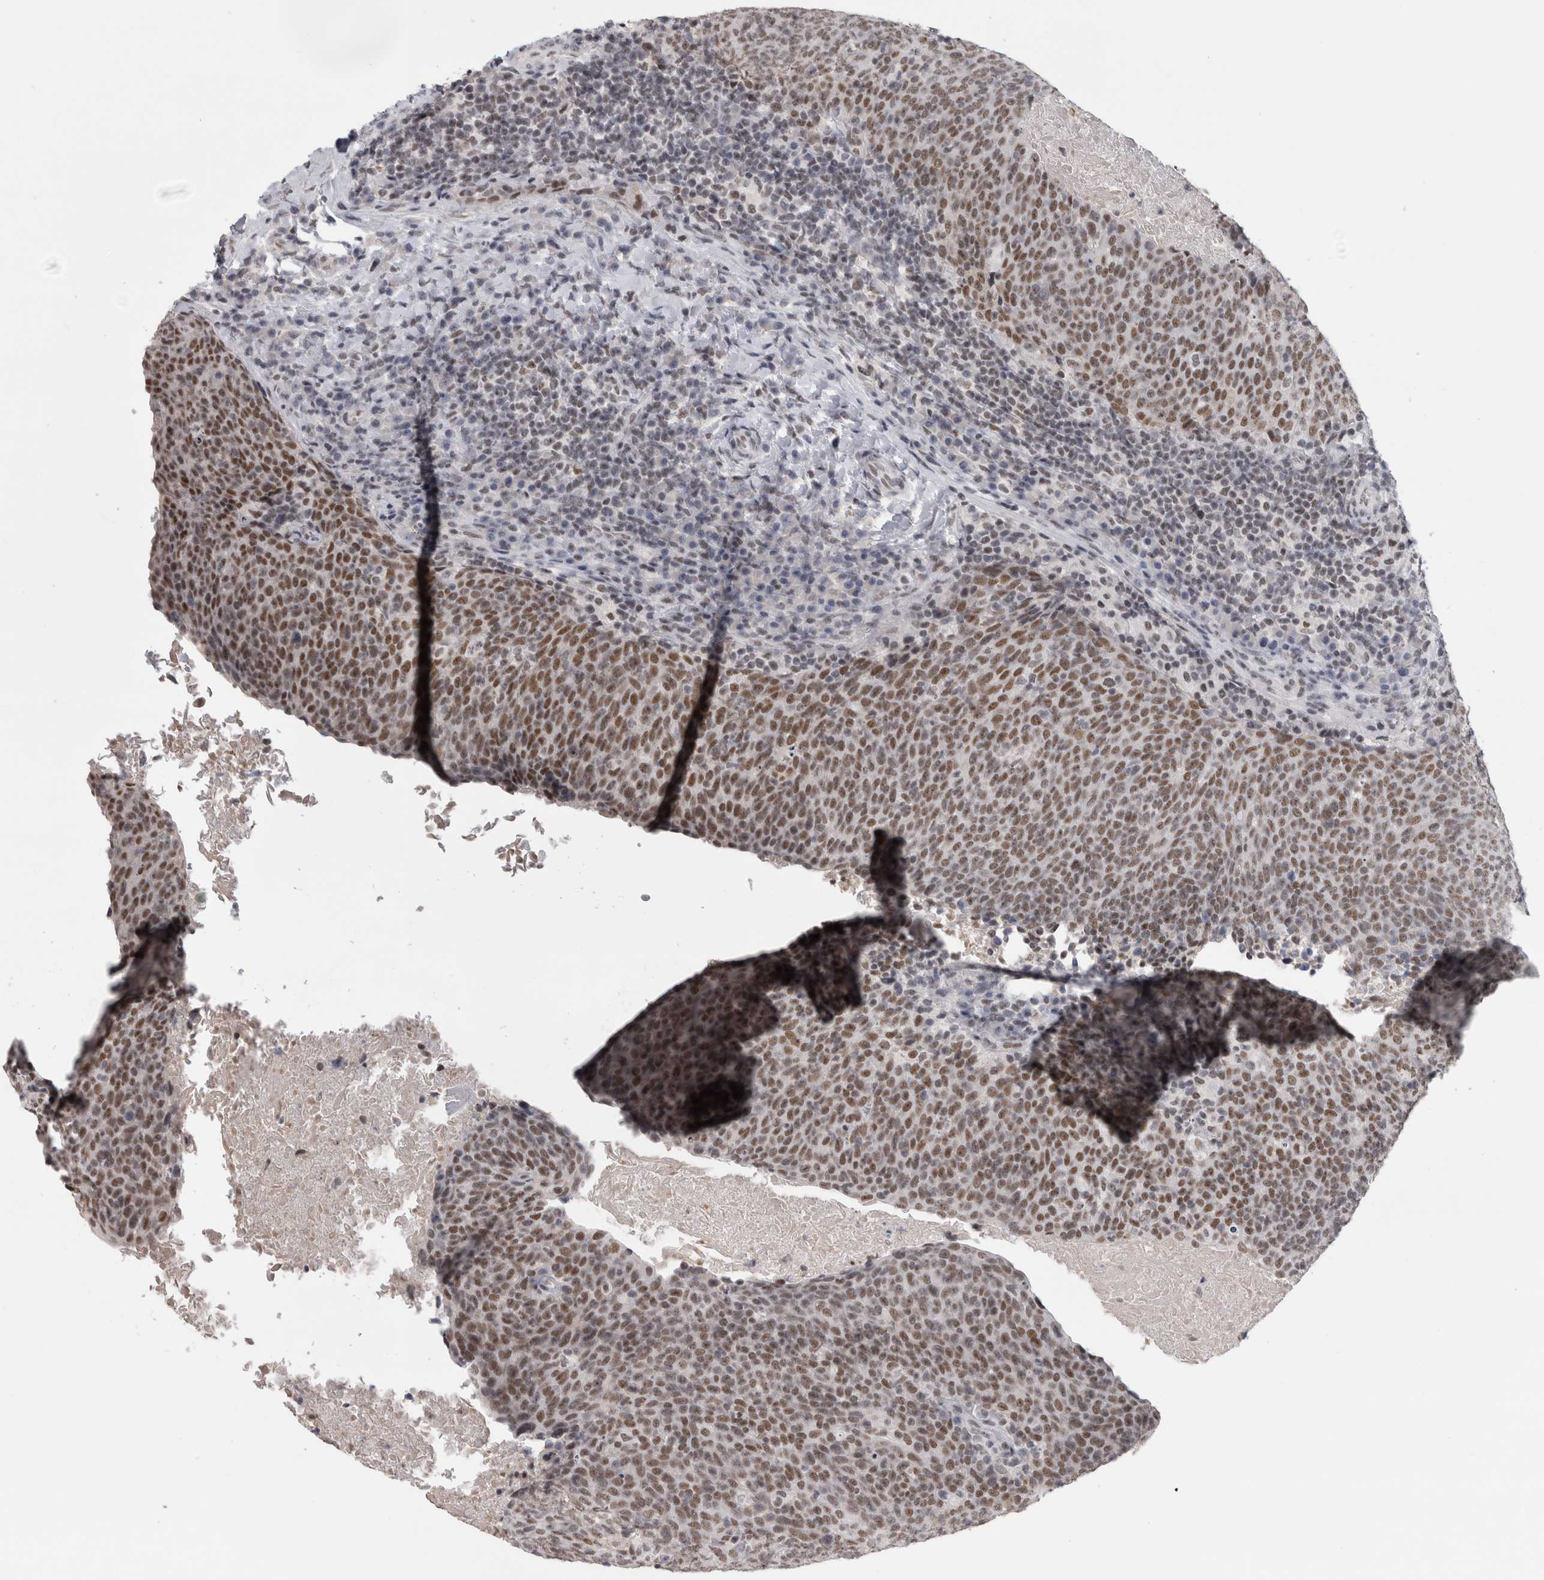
{"staining": {"intensity": "moderate", "quantity": ">75%", "location": "nuclear"}, "tissue": "head and neck cancer", "cell_type": "Tumor cells", "image_type": "cancer", "snomed": [{"axis": "morphology", "description": "Squamous cell carcinoma, NOS"}, {"axis": "morphology", "description": "Squamous cell carcinoma, metastatic, NOS"}, {"axis": "topography", "description": "Lymph node"}, {"axis": "topography", "description": "Head-Neck"}], "caption": "Head and neck cancer stained for a protein (brown) demonstrates moderate nuclear positive staining in about >75% of tumor cells.", "gene": "ARID4B", "patient": {"sex": "male", "age": 62}}